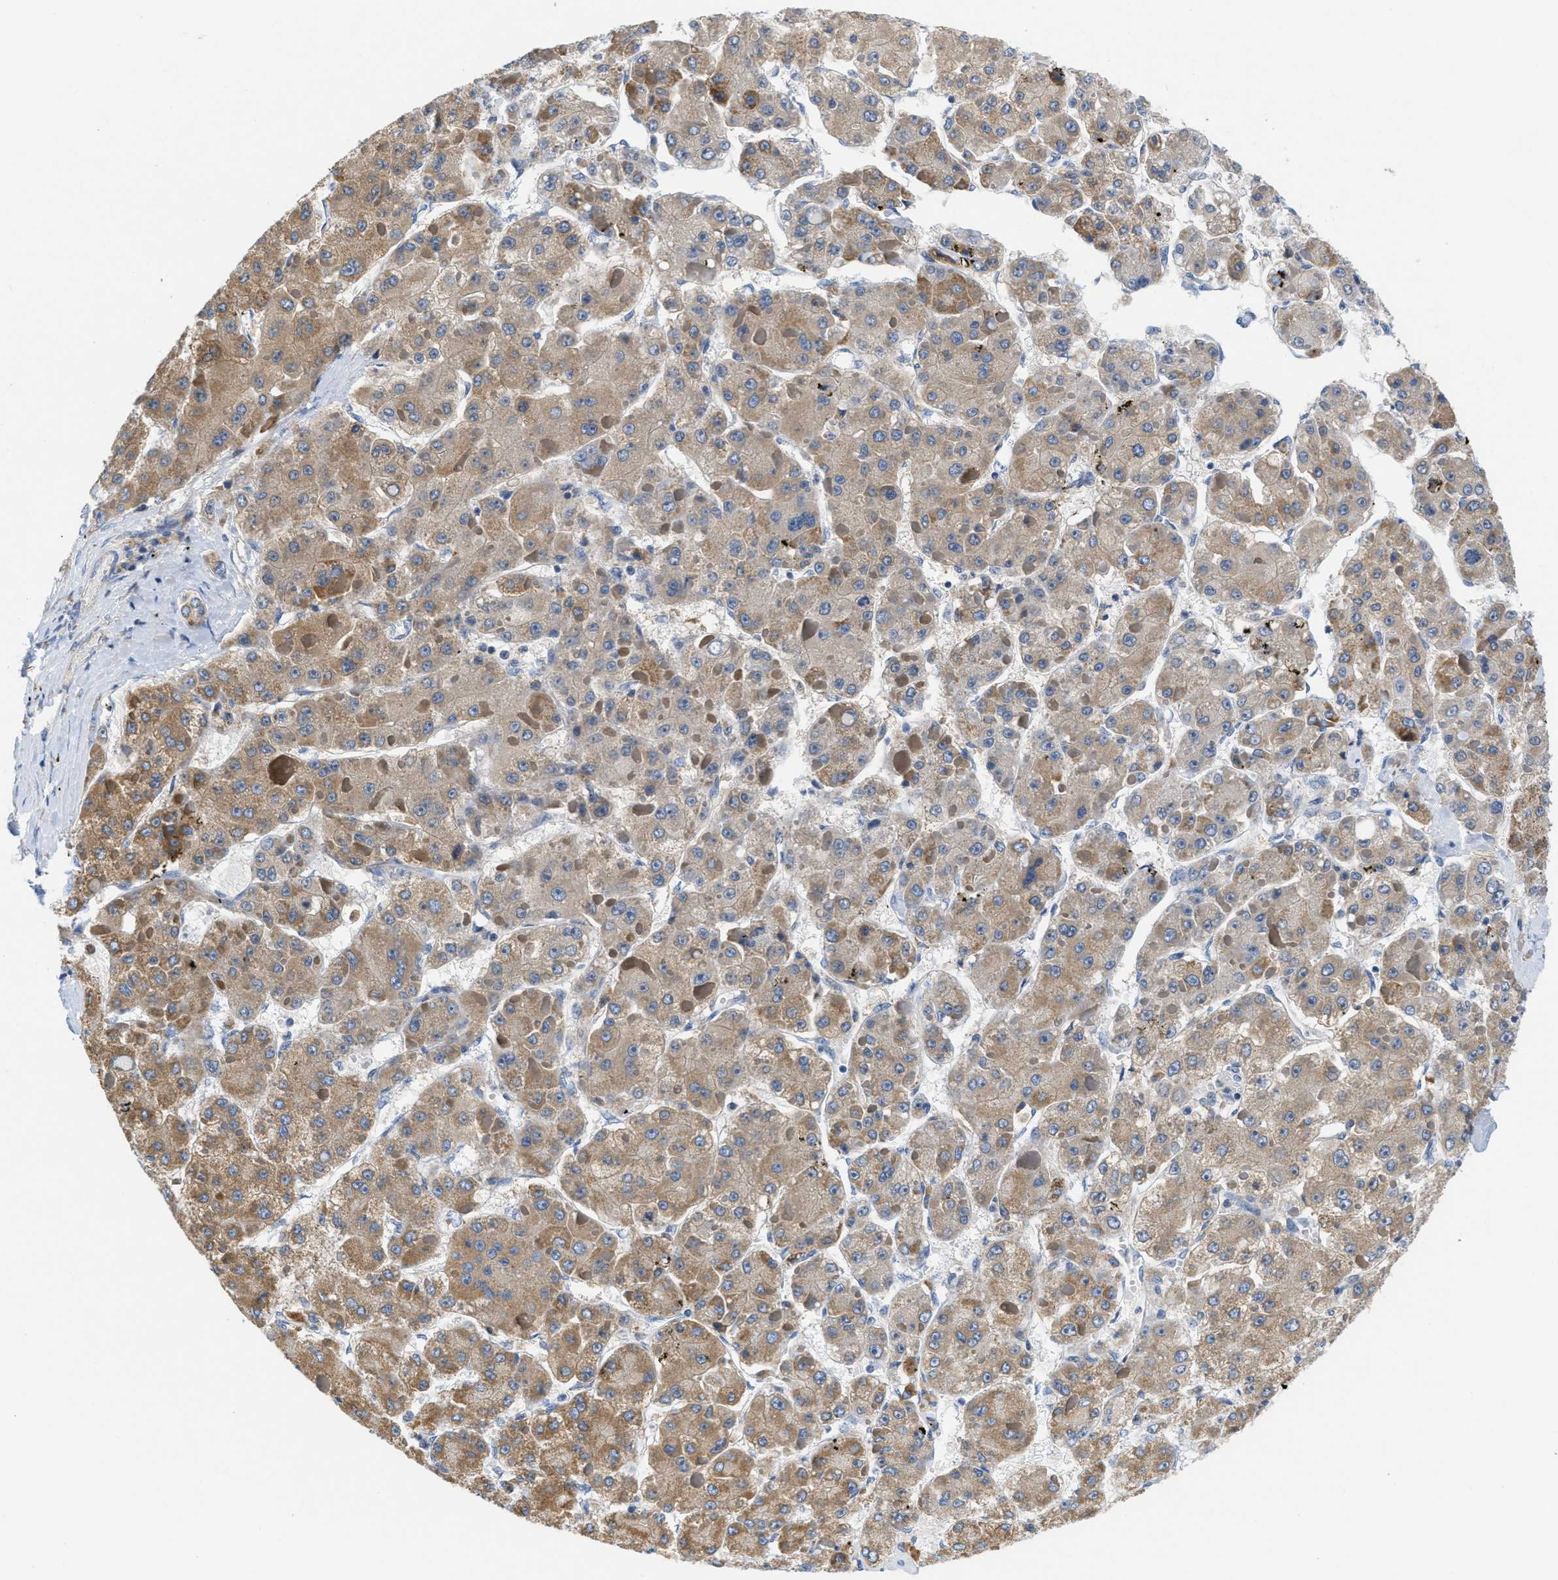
{"staining": {"intensity": "moderate", "quantity": "25%-75%", "location": "cytoplasmic/membranous"}, "tissue": "liver cancer", "cell_type": "Tumor cells", "image_type": "cancer", "snomed": [{"axis": "morphology", "description": "Carcinoma, Hepatocellular, NOS"}, {"axis": "topography", "description": "Liver"}], "caption": "Immunohistochemical staining of liver cancer demonstrates moderate cytoplasmic/membranous protein positivity in about 25%-75% of tumor cells.", "gene": "KCNJ5", "patient": {"sex": "female", "age": 73}}